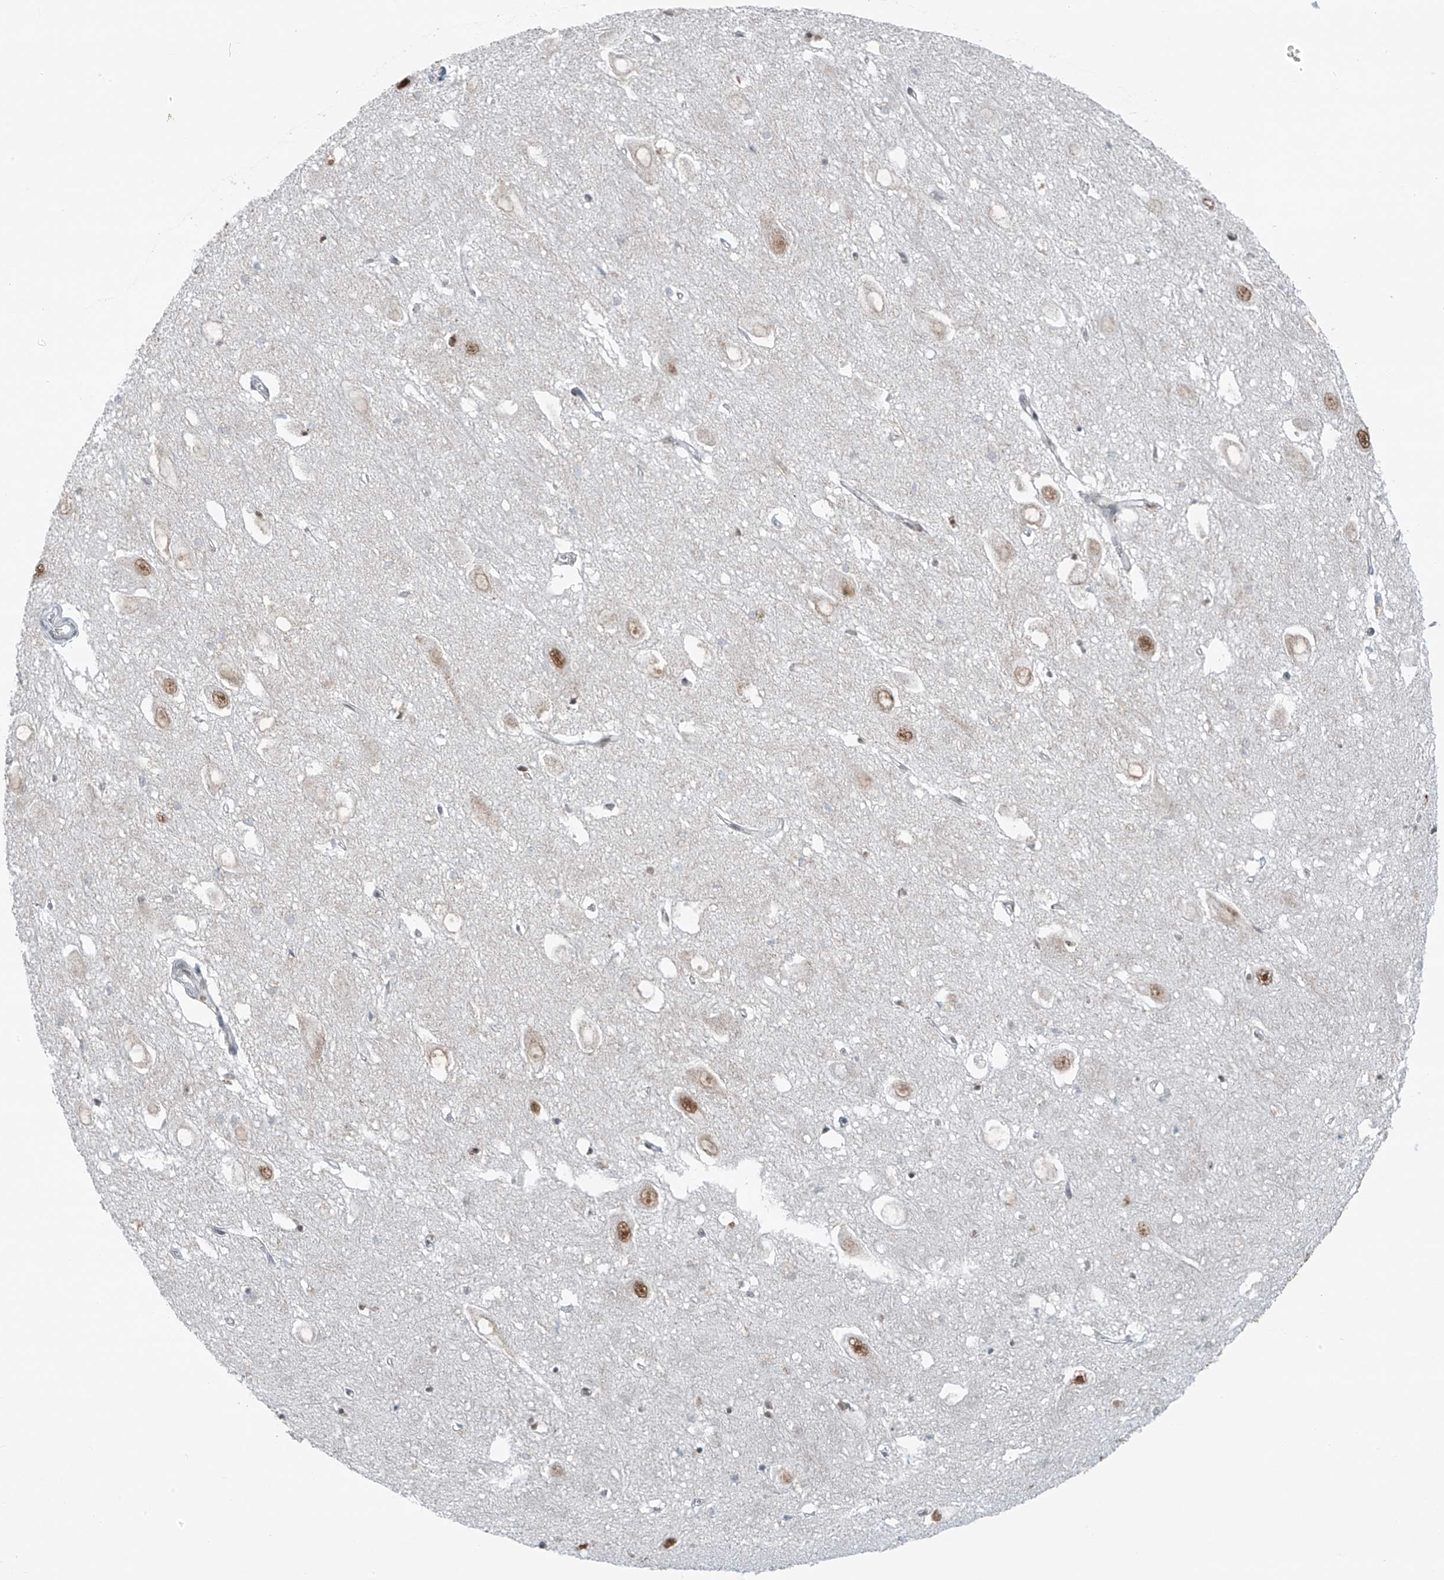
{"staining": {"intensity": "strong", "quantity": "<25%", "location": "nuclear"}, "tissue": "hippocampus", "cell_type": "Glial cells", "image_type": "normal", "snomed": [{"axis": "morphology", "description": "Normal tissue, NOS"}, {"axis": "topography", "description": "Hippocampus"}], "caption": "Human hippocampus stained with a brown dye demonstrates strong nuclear positive staining in approximately <25% of glial cells.", "gene": "WRNIP1", "patient": {"sex": "female", "age": 64}}